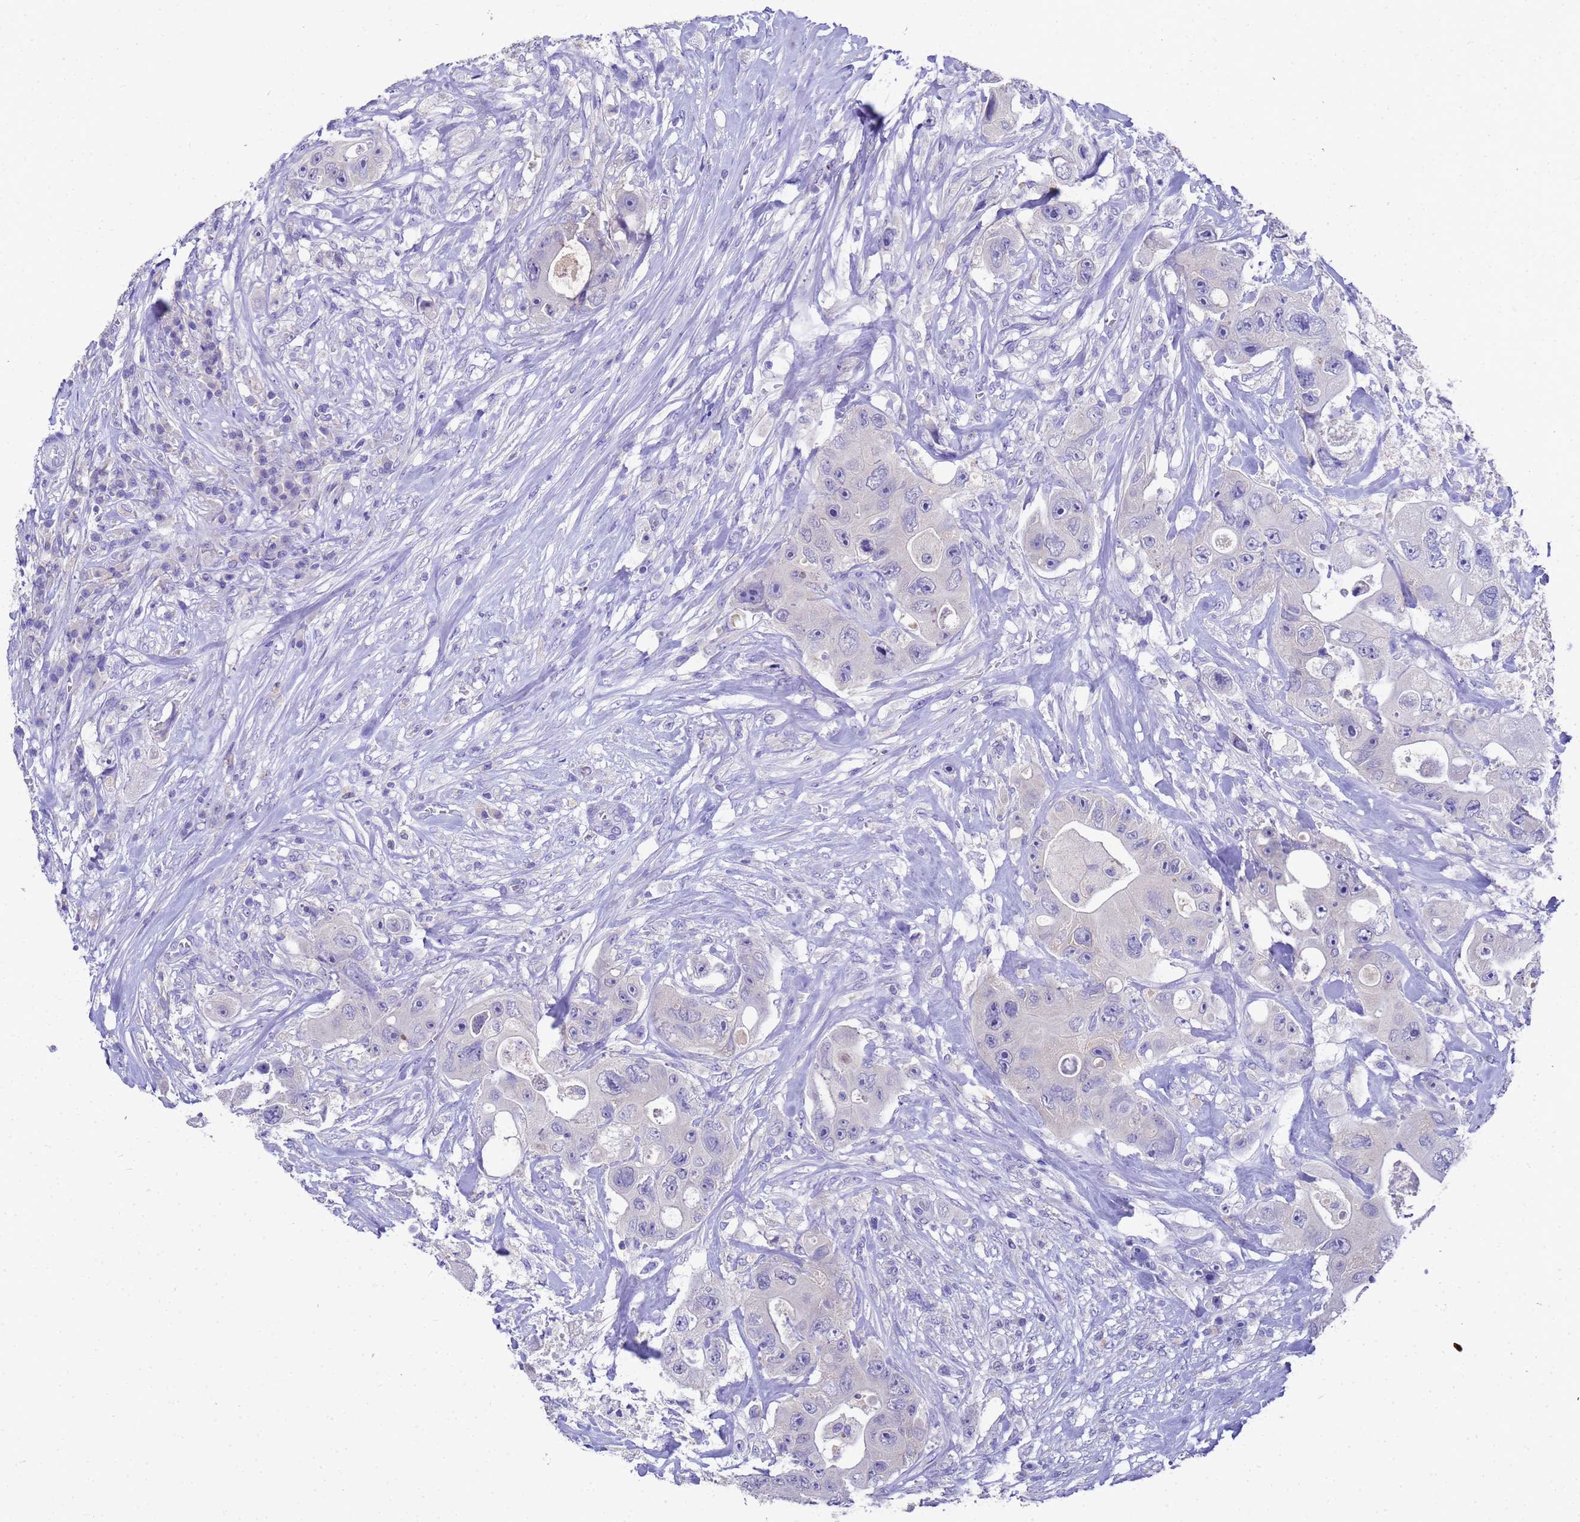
{"staining": {"intensity": "negative", "quantity": "none", "location": "none"}, "tissue": "colorectal cancer", "cell_type": "Tumor cells", "image_type": "cancer", "snomed": [{"axis": "morphology", "description": "Adenocarcinoma, NOS"}, {"axis": "topography", "description": "Colon"}], "caption": "Tumor cells show no significant staining in adenocarcinoma (colorectal).", "gene": "MS4A13", "patient": {"sex": "female", "age": 46}}